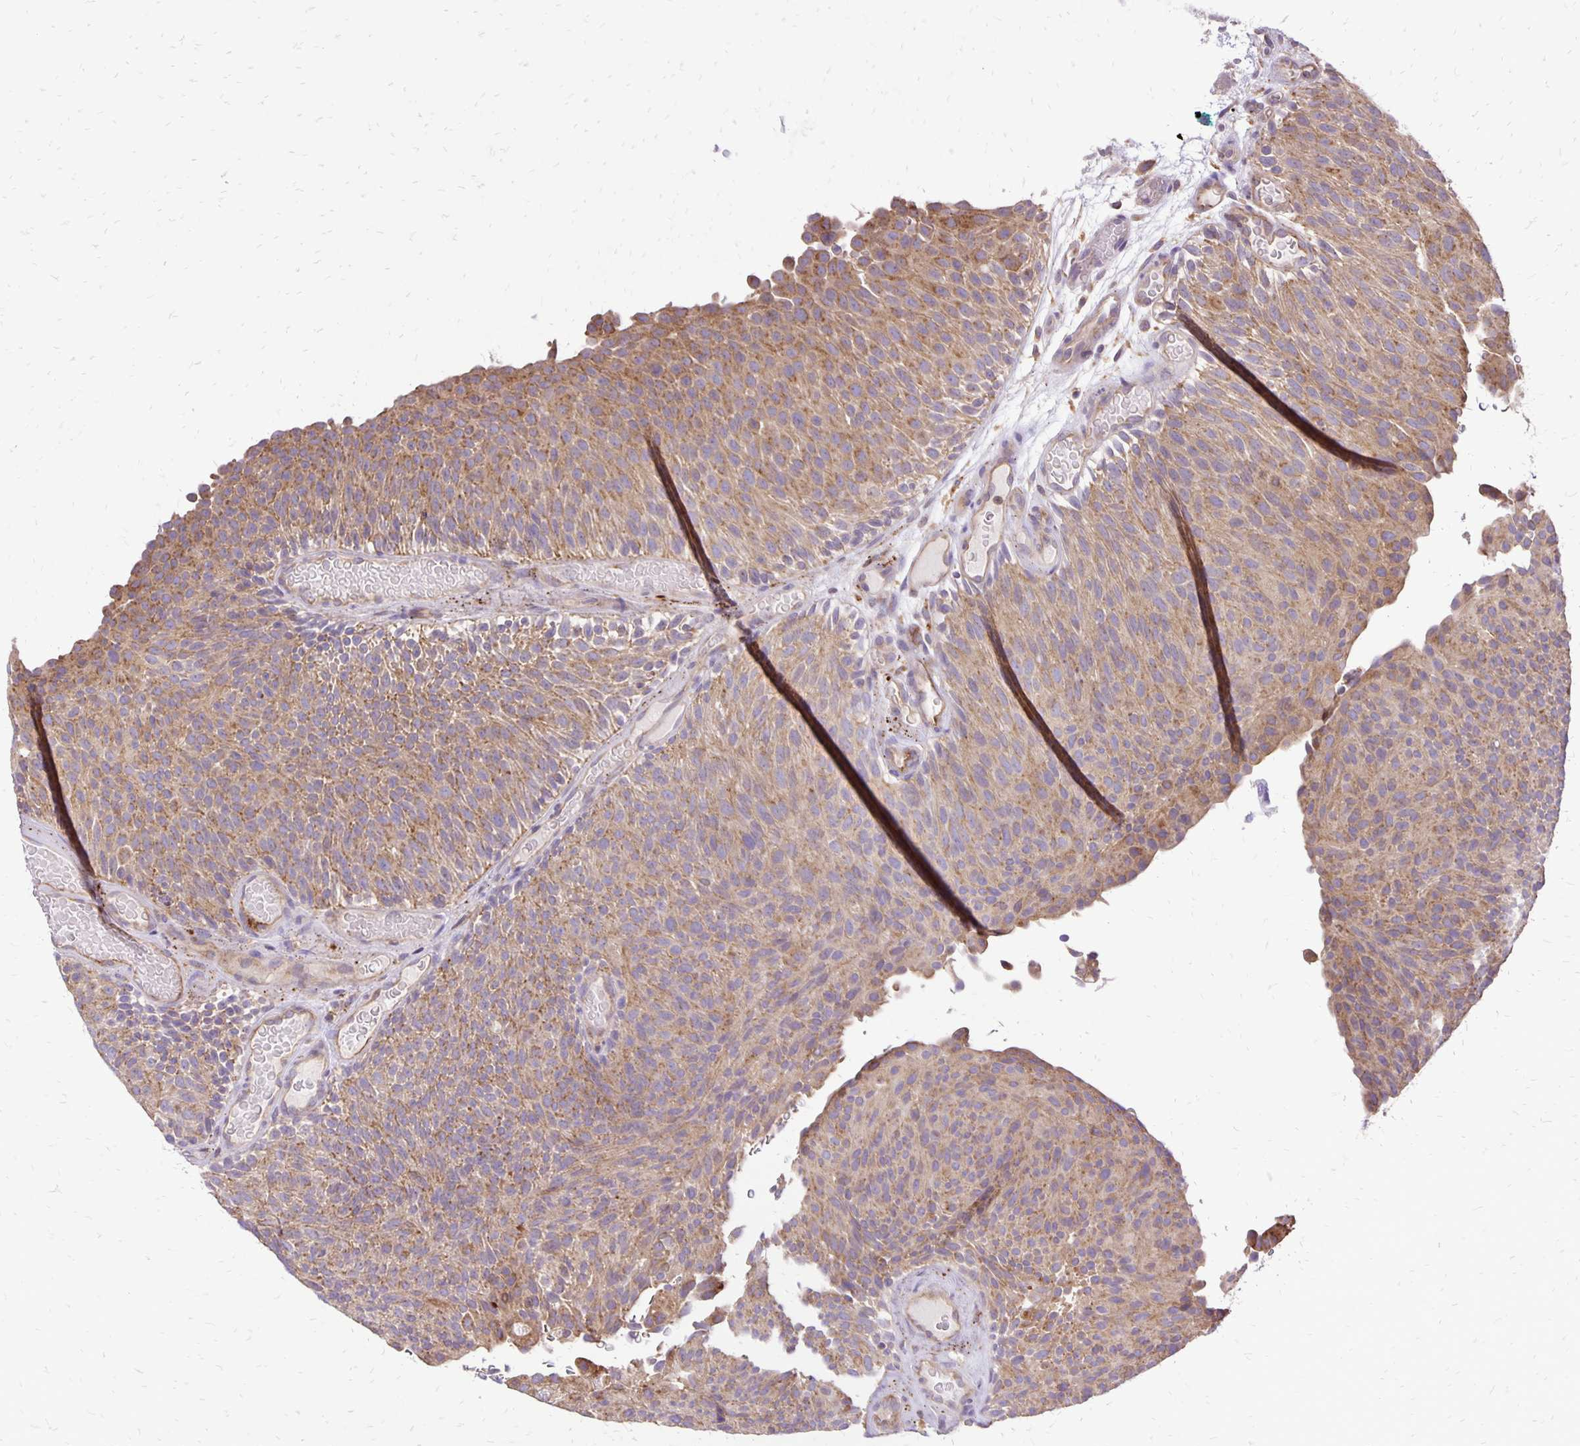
{"staining": {"intensity": "moderate", "quantity": ">75%", "location": "cytoplasmic/membranous"}, "tissue": "urothelial cancer", "cell_type": "Tumor cells", "image_type": "cancer", "snomed": [{"axis": "morphology", "description": "Urothelial carcinoma, Low grade"}, {"axis": "topography", "description": "Urinary bladder"}], "caption": "Urothelial cancer stained with immunohistochemistry displays moderate cytoplasmic/membranous staining in approximately >75% of tumor cells.", "gene": "EIF5A", "patient": {"sex": "male", "age": 78}}